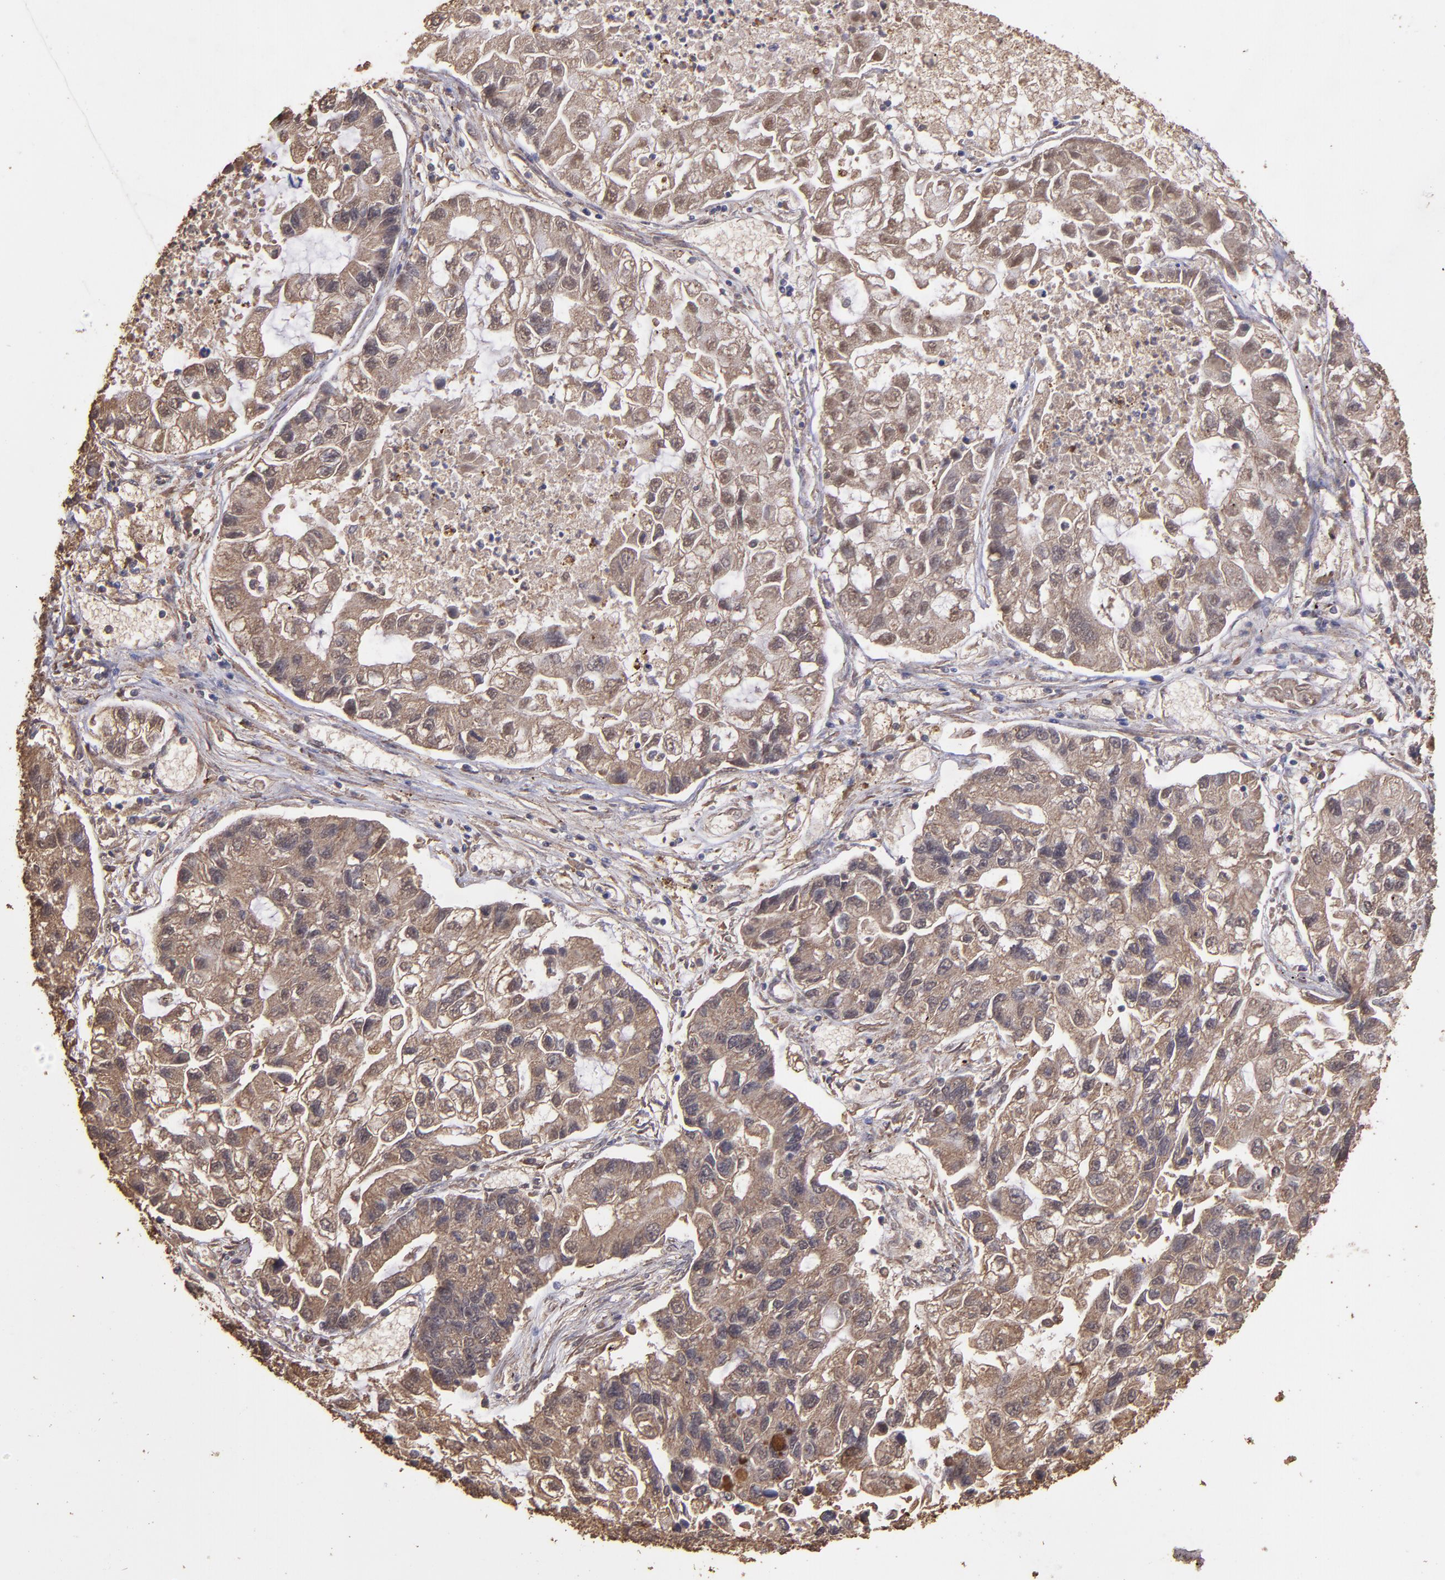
{"staining": {"intensity": "moderate", "quantity": ">75%", "location": "cytoplasmic/membranous"}, "tissue": "lung cancer", "cell_type": "Tumor cells", "image_type": "cancer", "snomed": [{"axis": "morphology", "description": "Adenocarcinoma, NOS"}, {"axis": "topography", "description": "Lung"}], "caption": "Human adenocarcinoma (lung) stained with a brown dye reveals moderate cytoplasmic/membranous positive expression in about >75% of tumor cells.", "gene": "HECTD1", "patient": {"sex": "female", "age": 51}}